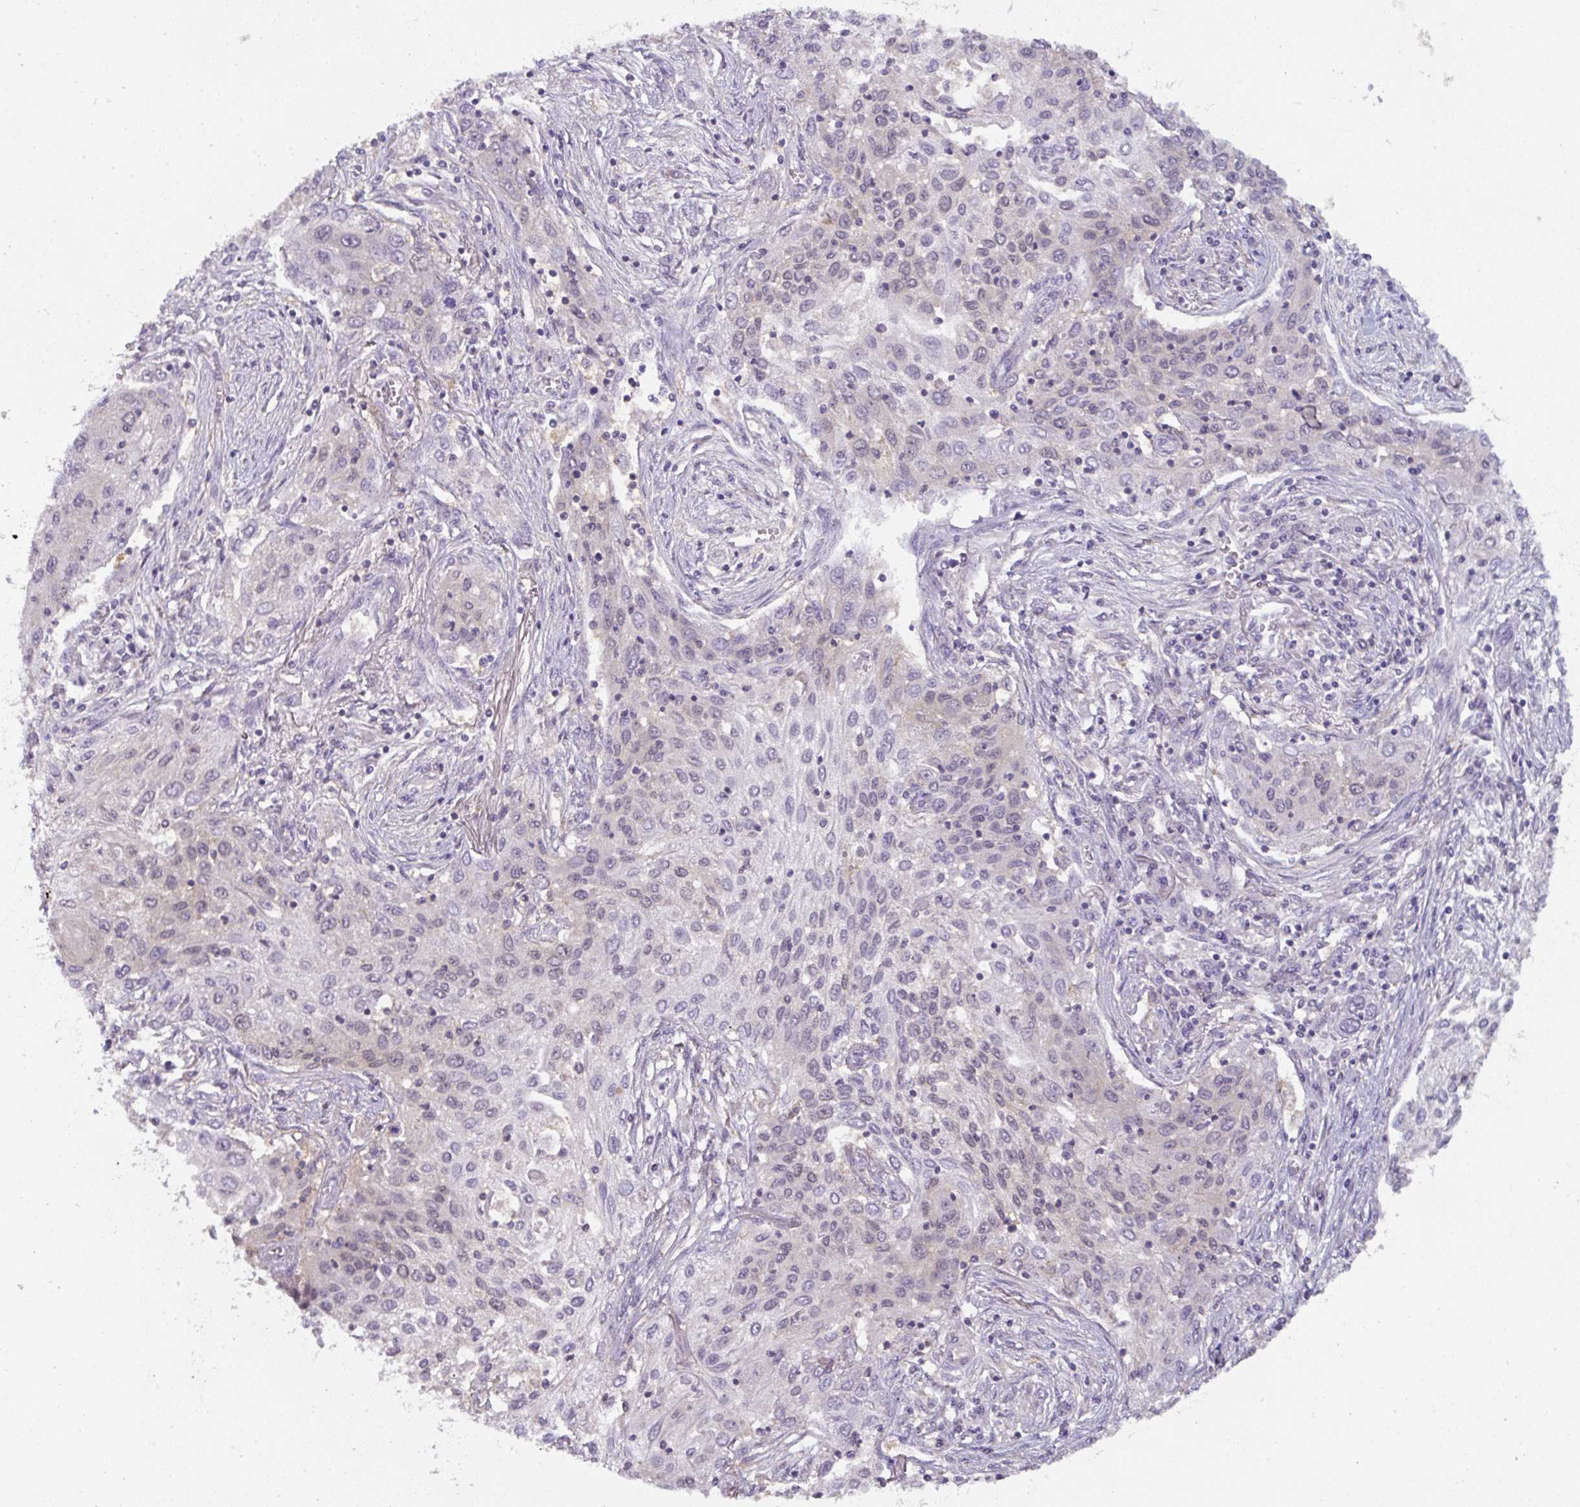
{"staining": {"intensity": "weak", "quantity": "<25%", "location": "nuclear"}, "tissue": "lung cancer", "cell_type": "Tumor cells", "image_type": "cancer", "snomed": [{"axis": "morphology", "description": "Squamous cell carcinoma, NOS"}, {"axis": "topography", "description": "Lung"}], "caption": "There is no significant expression in tumor cells of lung squamous cell carcinoma.", "gene": "ST13", "patient": {"sex": "female", "age": 69}}